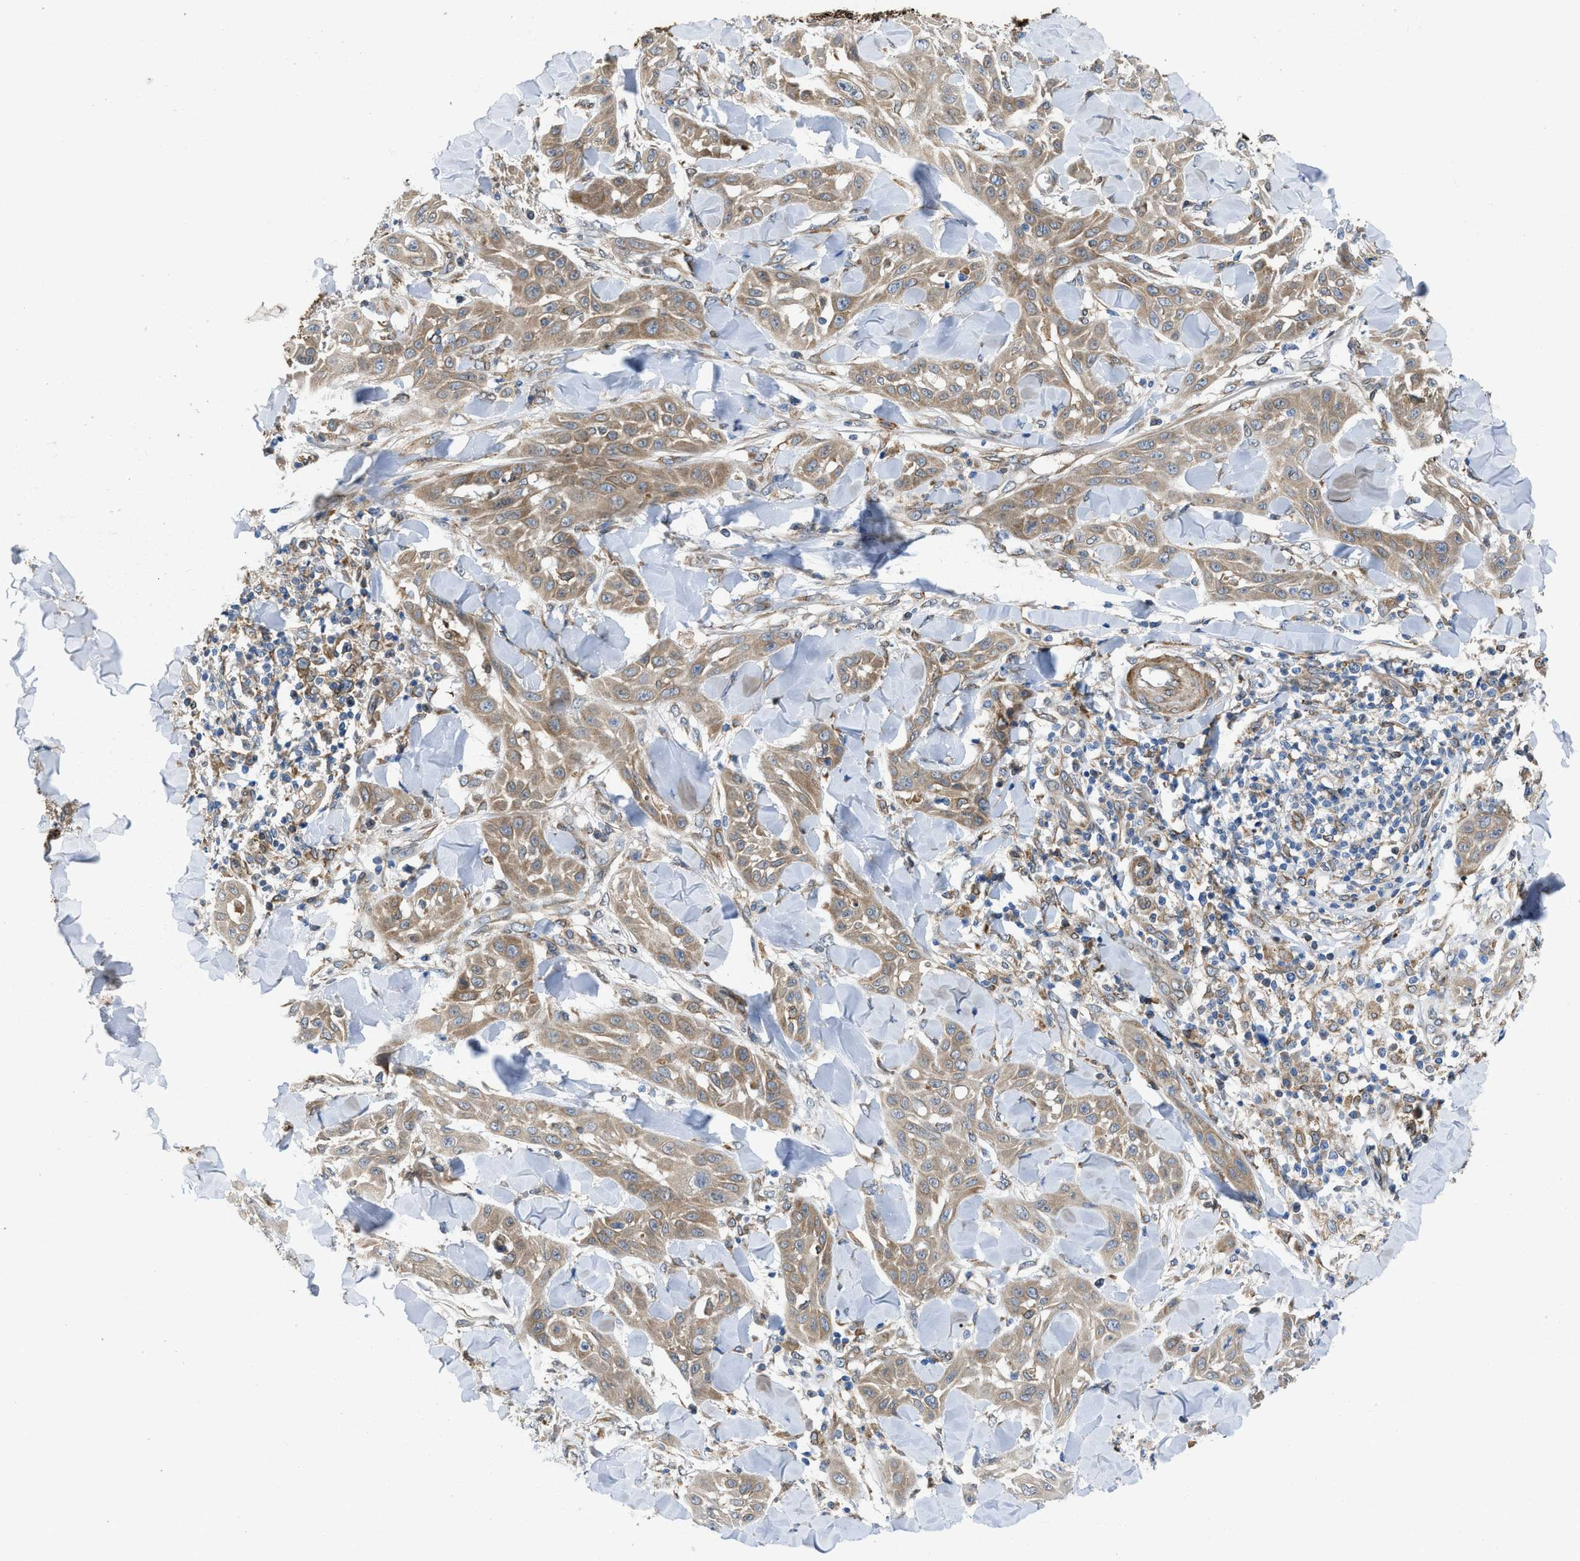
{"staining": {"intensity": "weak", "quantity": ">75%", "location": "cytoplasmic/membranous"}, "tissue": "skin cancer", "cell_type": "Tumor cells", "image_type": "cancer", "snomed": [{"axis": "morphology", "description": "Squamous cell carcinoma, NOS"}, {"axis": "topography", "description": "Skin"}], "caption": "Skin cancer (squamous cell carcinoma) stained for a protein (brown) exhibits weak cytoplasmic/membranous positive positivity in about >75% of tumor cells.", "gene": "ERLIN2", "patient": {"sex": "male", "age": 24}}